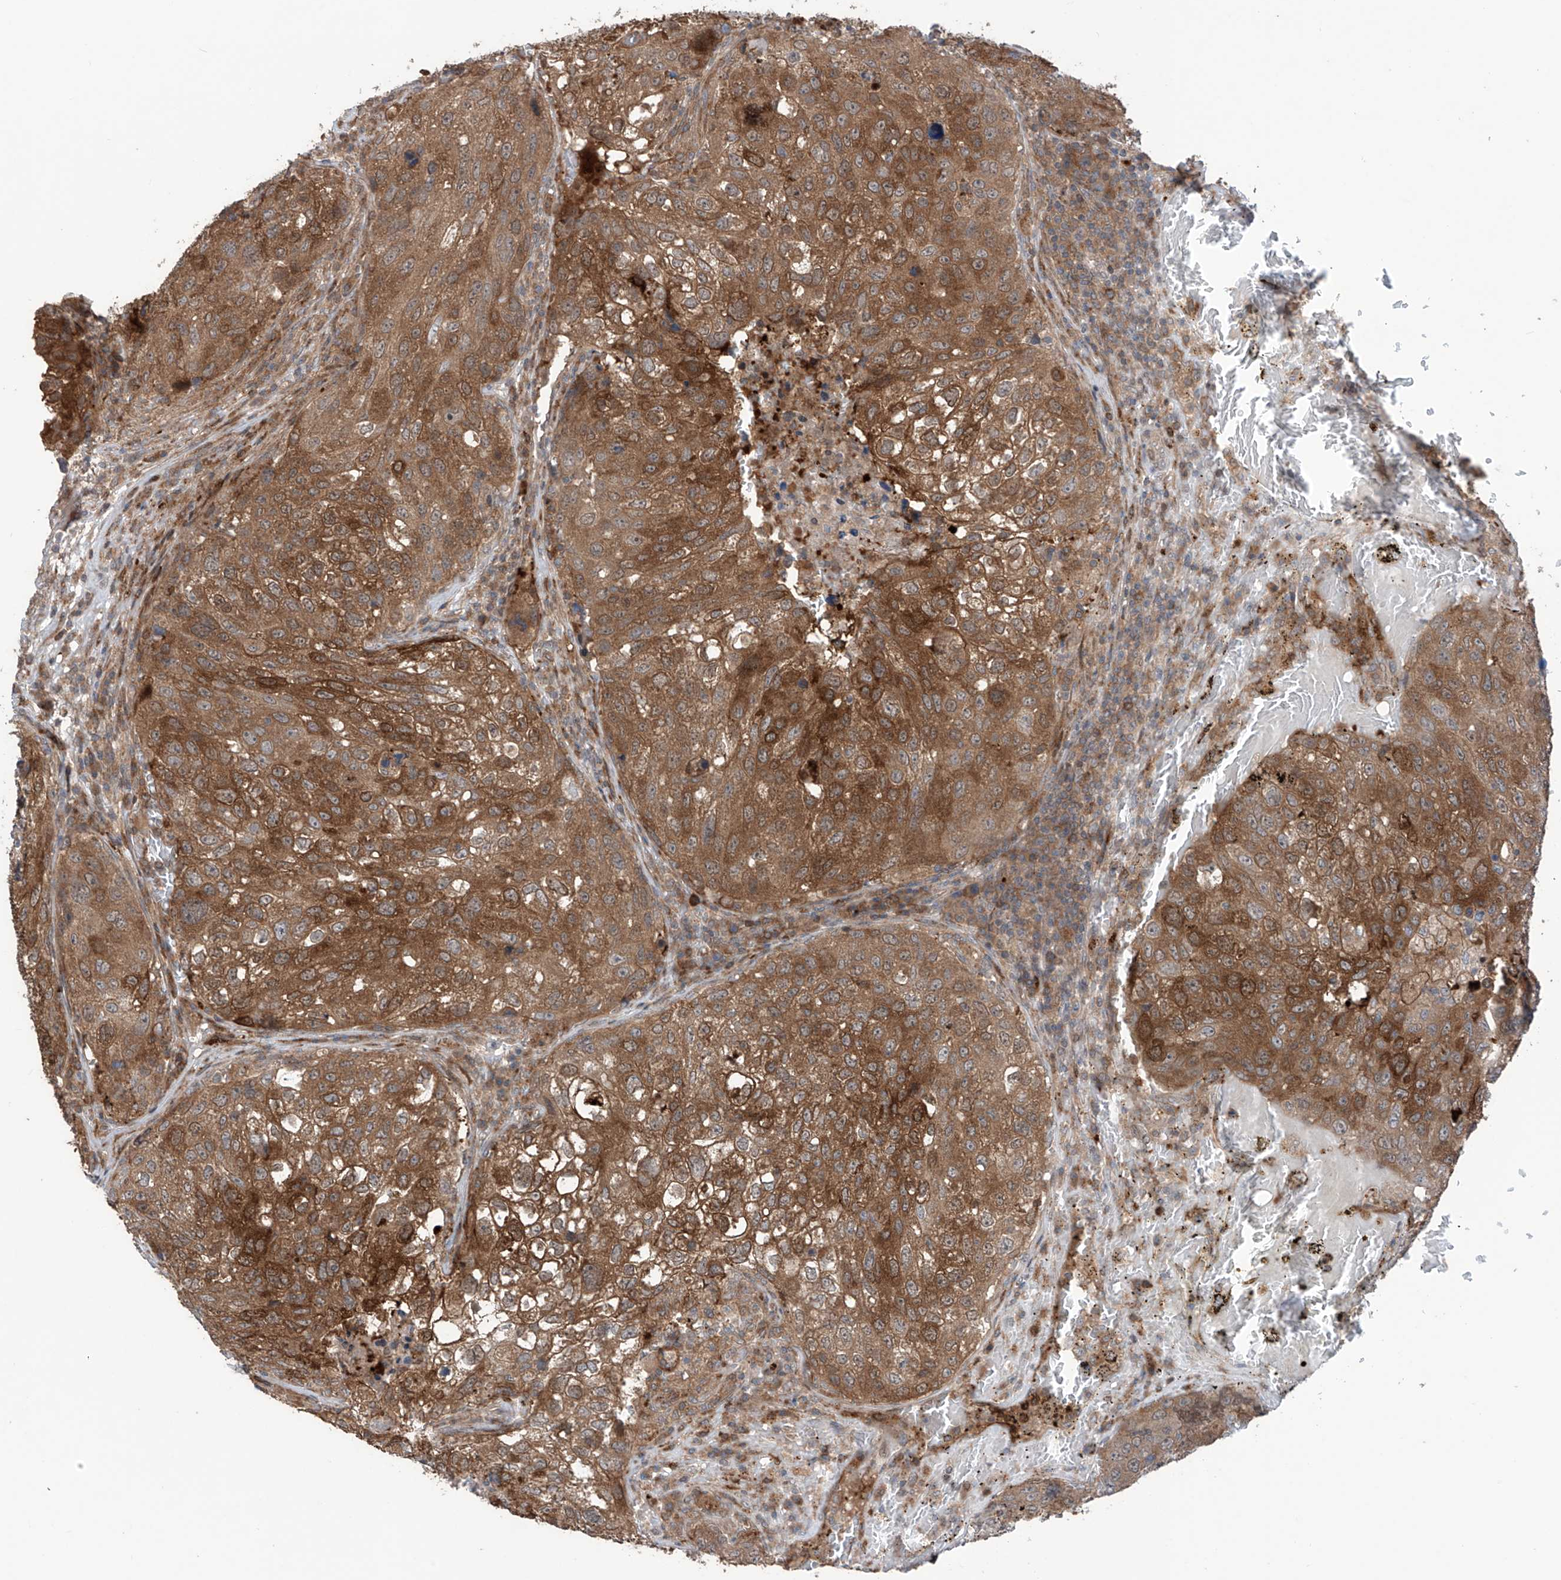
{"staining": {"intensity": "moderate", "quantity": ">75%", "location": "cytoplasmic/membranous"}, "tissue": "urothelial cancer", "cell_type": "Tumor cells", "image_type": "cancer", "snomed": [{"axis": "morphology", "description": "Urothelial carcinoma, High grade"}, {"axis": "topography", "description": "Lymph node"}, {"axis": "topography", "description": "Urinary bladder"}], "caption": "An immunohistochemistry (IHC) histopathology image of neoplastic tissue is shown. Protein staining in brown shows moderate cytoplasmic/membranous positivity in urothelial cancer within tumor cells.", "gene": "SAMD3", "patient": {"sex": "male", "age": 51}}